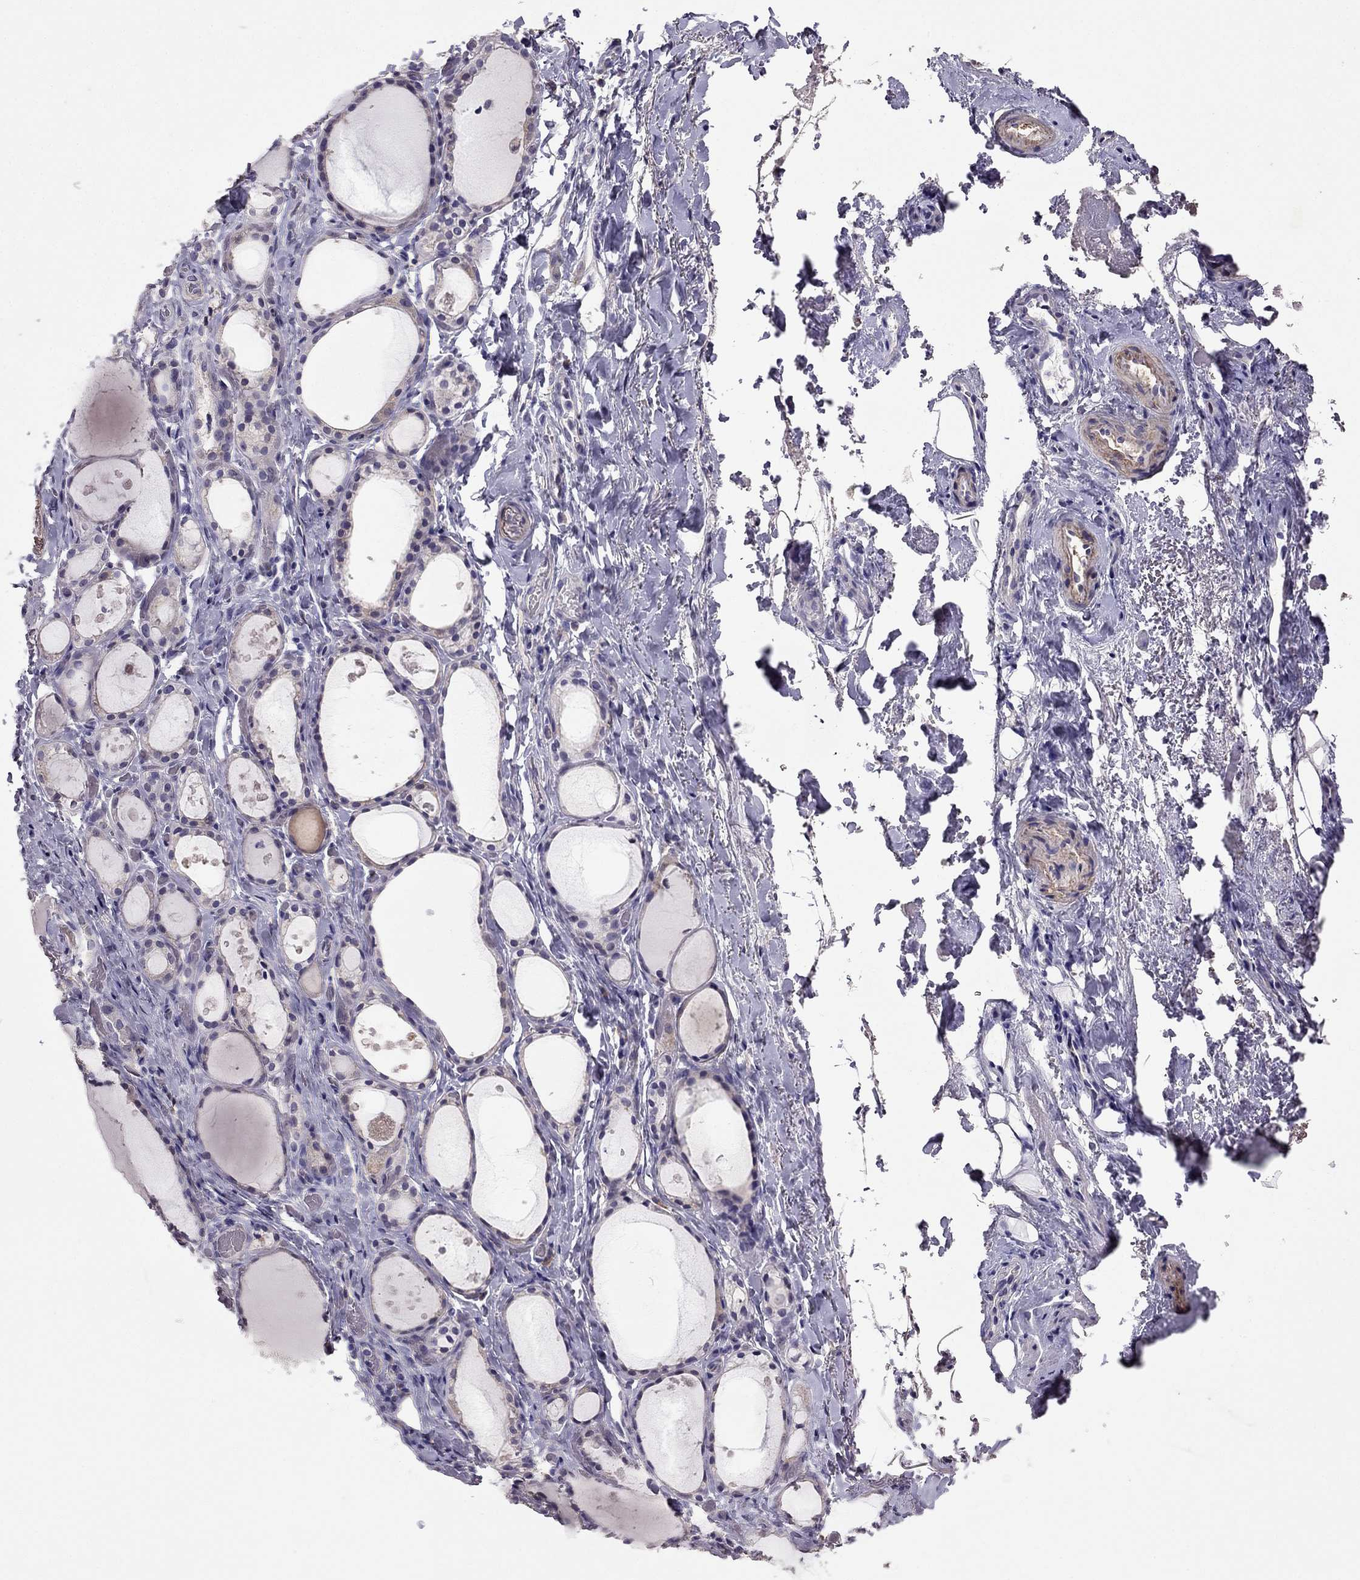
{"staining": {"intensity": "negative", "quantity": "none", "location": "none"}, "tissue": "thyroid gland", "cell_type": "Glandular cells", "image_type": "normal", "snomed": [{"axis": "morphology", "description": "Normal tissue, NOS"}, {"axis": "topography", "description": "Thyroid gland"}], "caption": "Immunohistochemistry (IHC) of unremarkable thyroid gland reveals no staining in glandular cells. (Brightfield microscopy of DAB (3,3'-diaminobenzidine) immunohistochemistry at high magnification).", "gene": "CDH9", "patient": {"sex": "male", "age": 68}}